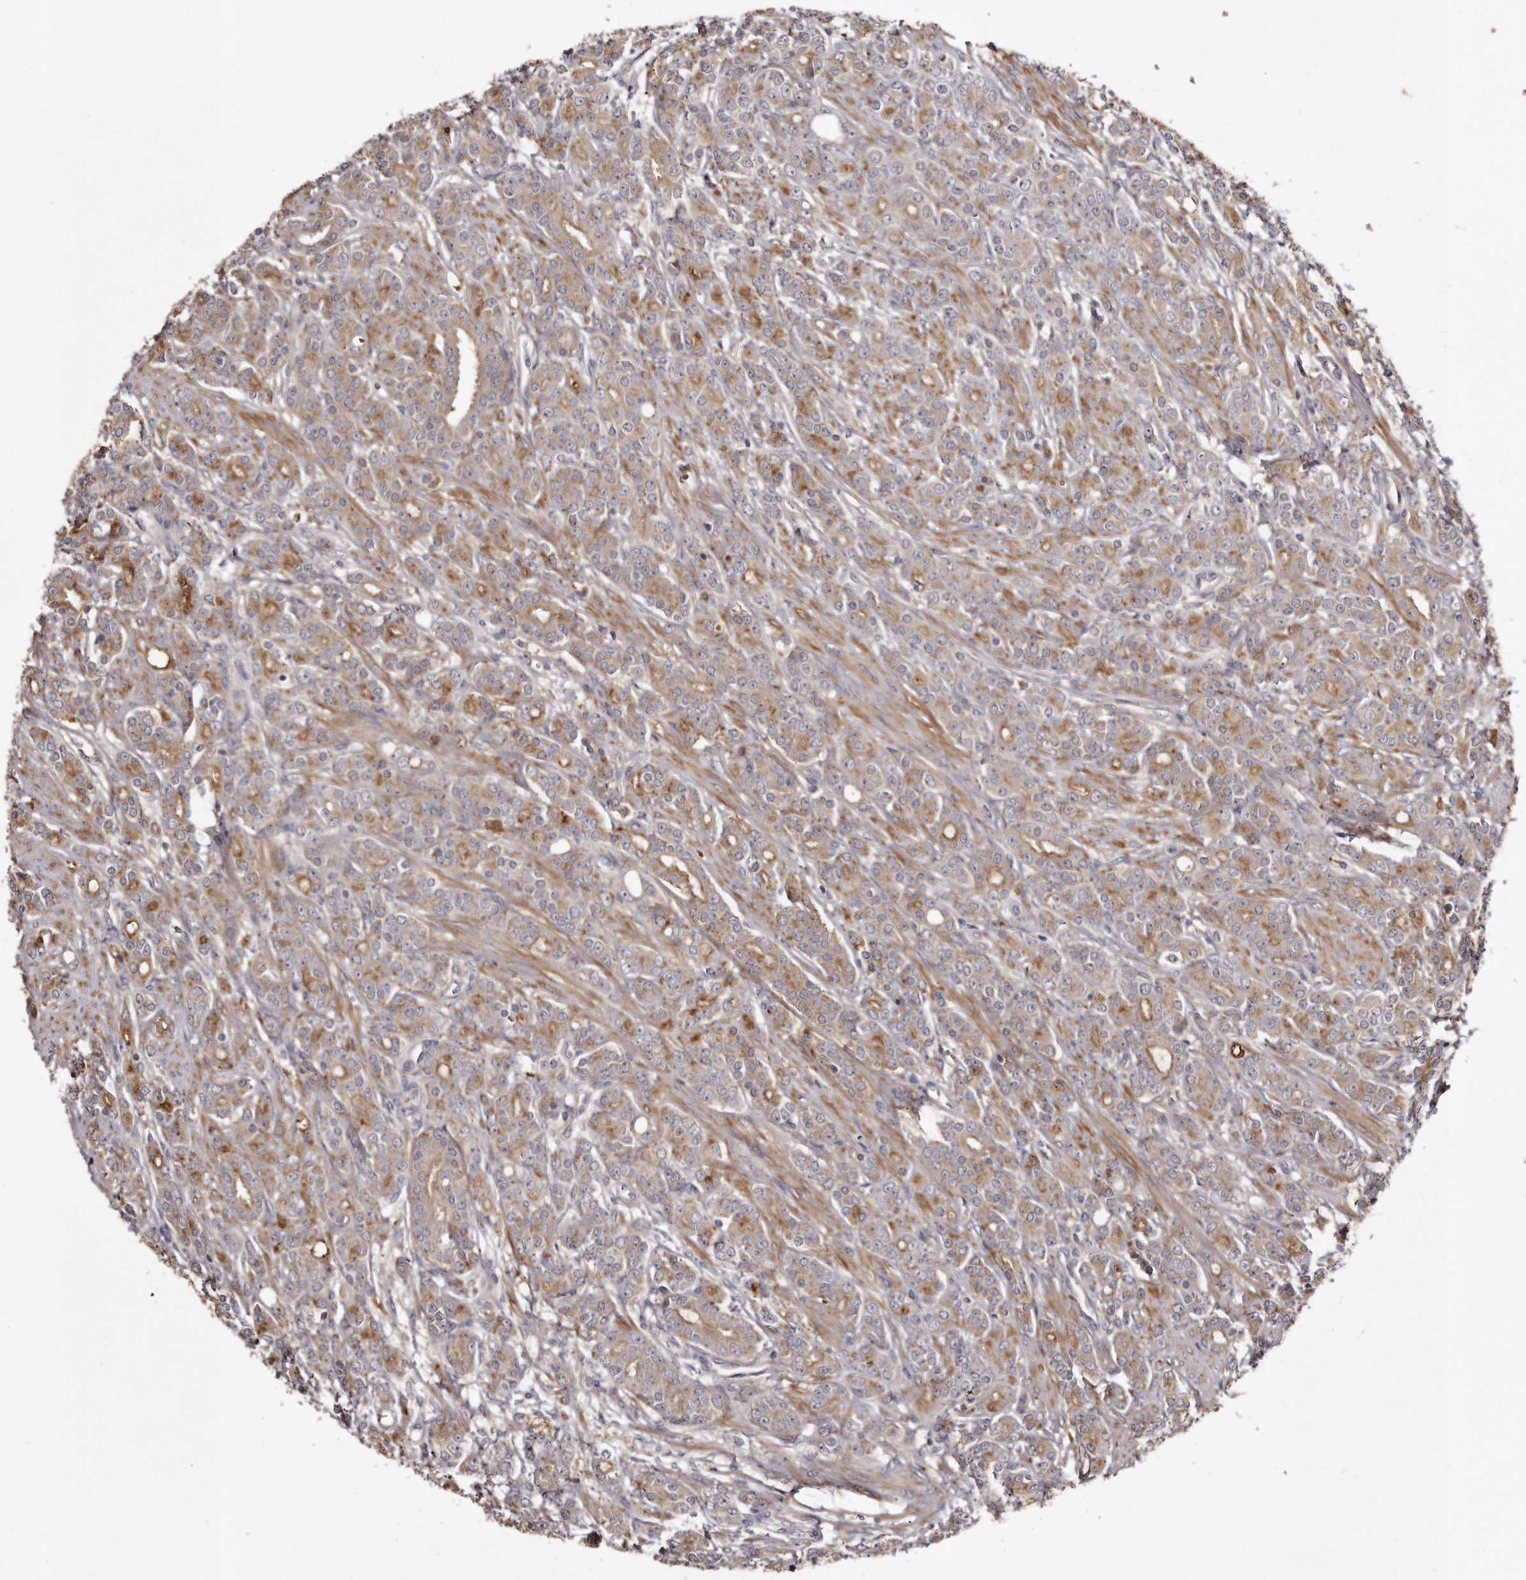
{"staining": {"intensity": "moderate", "quantity": "25%-75%", "location": "cytoplasmic/membranous"}, "tissue": "prostate cancer", "cell_type": "Tumor cells", "image_type": "cancer", "snomed": [{"axis": "morphology", "description": "Adenocarcinoma, High grade"}, {"axis": "topography", "description": "Prostate"}], "caption": "Prostate adenocarcinoma (high-grade) stained for a protein (brown) shows moderate cytoplasmic/membranous positive positivity in about 25%-75% of tumor cells.", "gene": "CYP1B1", "patient": {"sex": "male", "age": 62}}